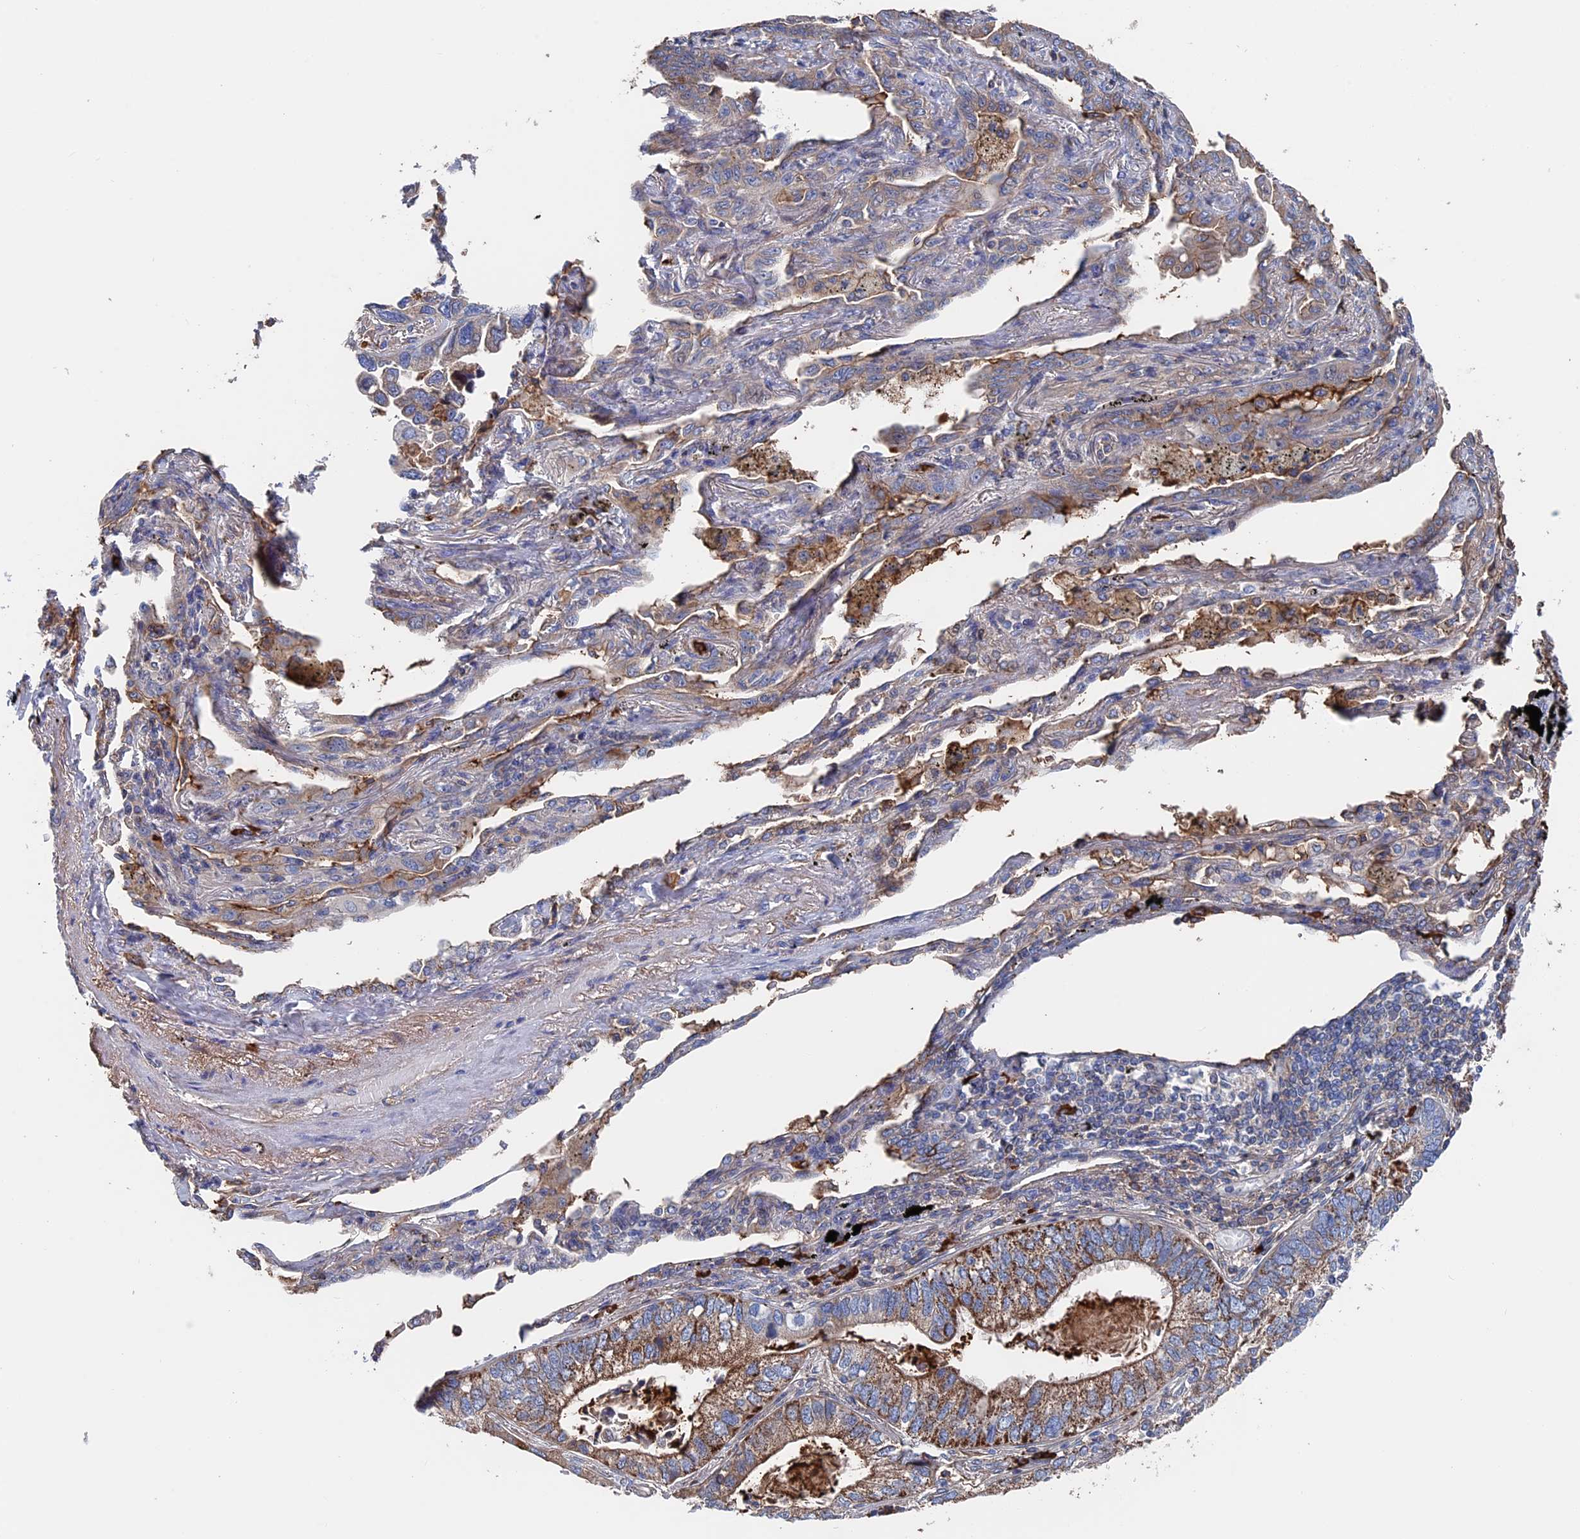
{"staining": {"intensity": "weak", "quantity": "25%-75%", "location": "cytoplasmic/membranous"}, "tissue": "lung cancer", "cell_type": "Tumor cells", "image_type": "cancer", "snomed": [{"axis": "morphology", "description": "Adenocarcinoma, NOS"}, {"axis": "topography", "description": "Lung"}], "caption": "Protein expression analysis of human lung cancer reveals weak cytoplasmic/membranous expression in approximately 25%-75% of tumor cells.", "gene": "RPUSD1", "patient": {"sex": "male", "age": 67}}